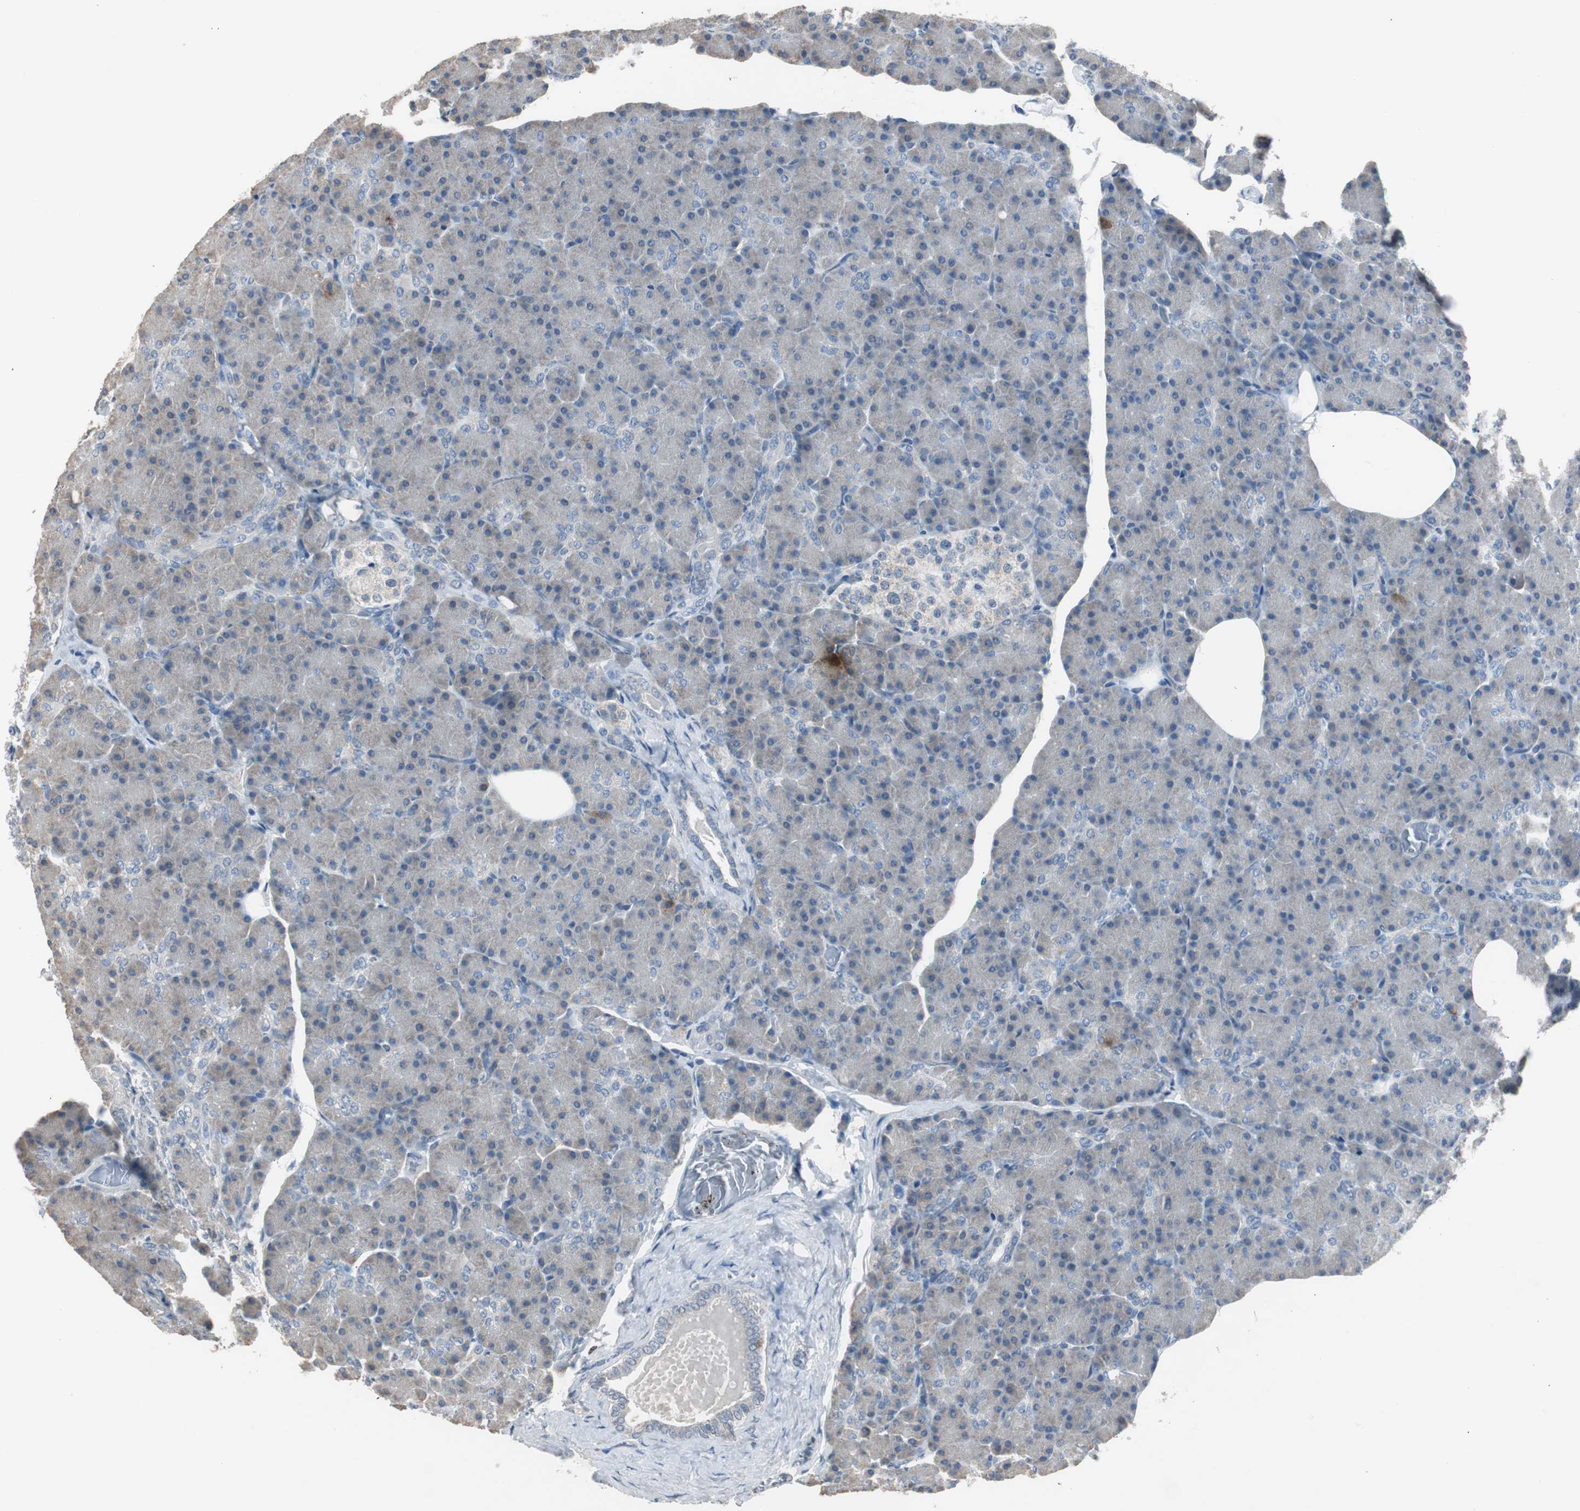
{"staining": {"intensity": "negative", "quantity": "none", "location": "none"}, "tissue": "pancreas", "cell_type": "Exocrine glandular cells", "image_type": "normal", "snomed": [{"axis": "morphology", "description": "Normal tissue, NOS"}, {"axis": "topography", "description": "Pancreas"}], "caption": "There is no significant staining in exocrine glandular cells of pancreas. (Brightfield microscopy of DAB (3,3'-diaminobenzidine) IHC at high magnification).", "gene": "TK1", "patient": {"sex": "female", "age": 43}}